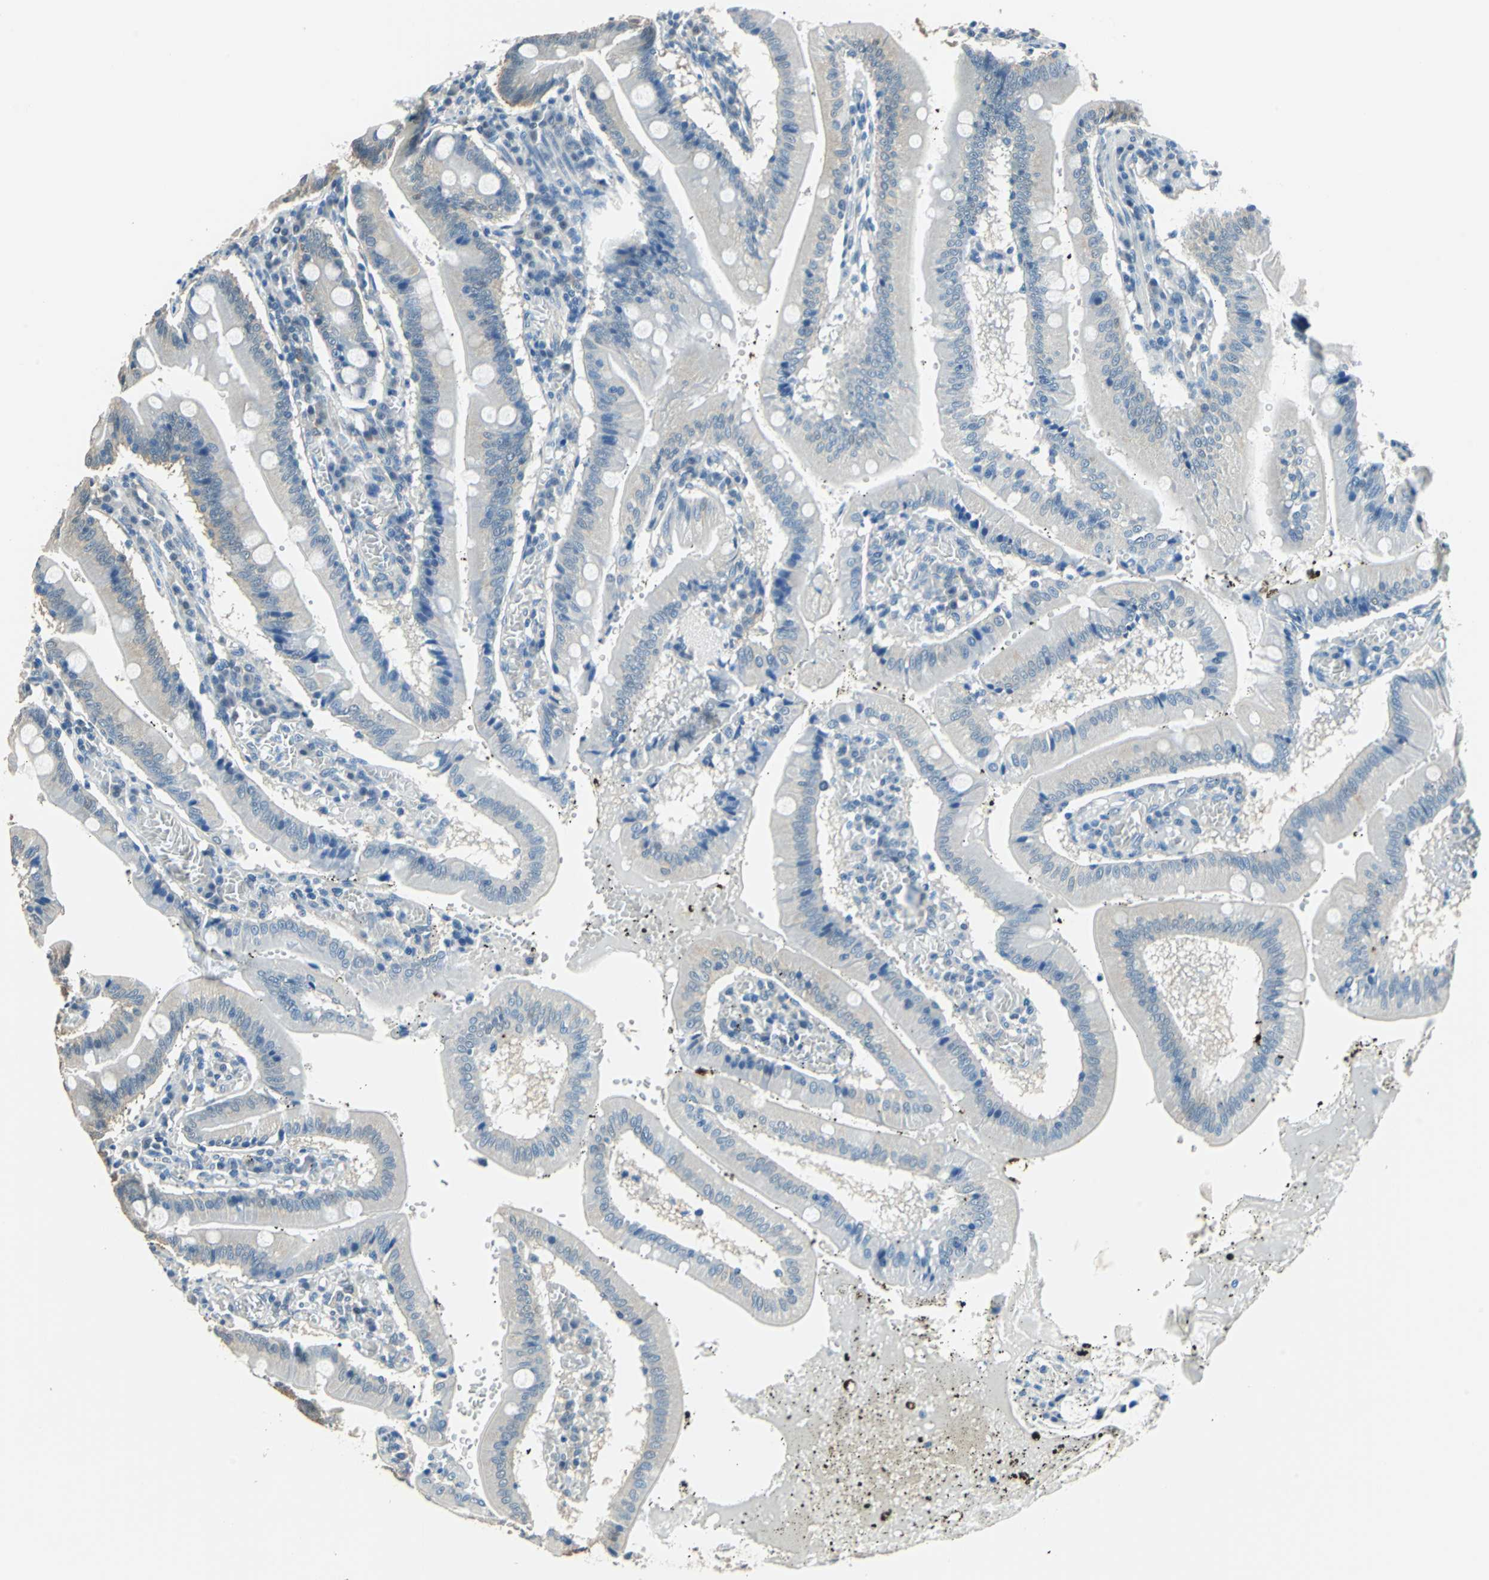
{"staining": {"intensity": "weak", "quantity": "<25%", "location": "cytoplasmic/membranous"}, "tissue": "small intestine", "cell_type": "Glandular cells", "image_type": "normal", "snomed": [{"axis": "morphology", "description": "Normal tissue, NOS"}, {"axis": "topography", "description": "Small intestine"}], "caption": "High power microscopy histopathology image of an IHC photomicrograph of unremarkable small intestine, revealing no significant expression in glandular cells.", "gene": "FKBP4", "patient": {"sex": "male", "age": 71}}